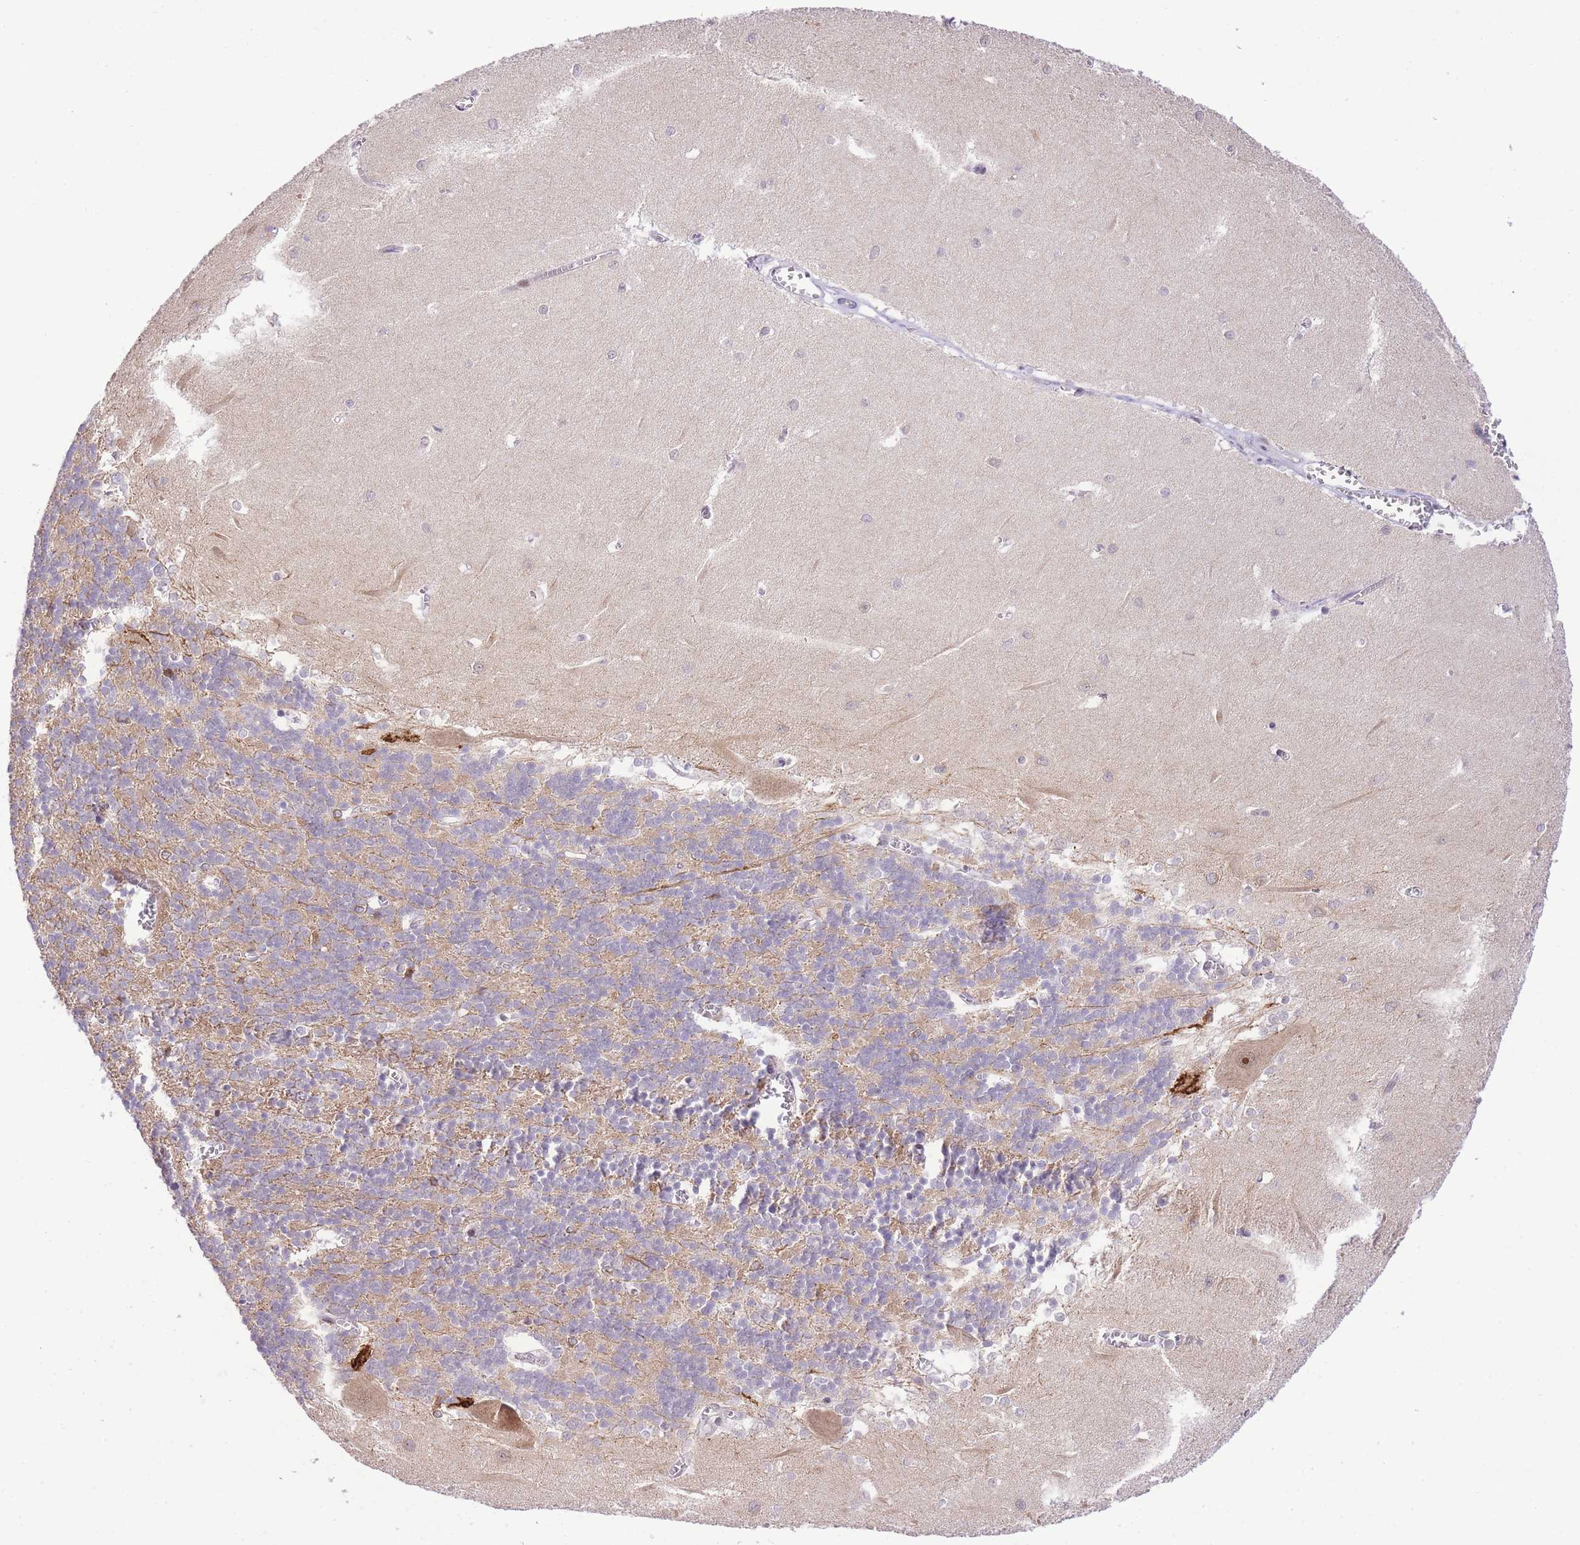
{"staining": {"intensity": "moderate", "quantity": "25%-75%", "location": "cytoplasmic/membranous"}, "tissue": "cerebellum", "cell_type": "Cells in granular layer", "image_type": "normal", "snomed": [{"axis": "morphology", "description": "Normal tissue, NOS"}, {"axis": "topography", "description": "Cerebellum"}], "caption": "The micrograph shows a brown stain indicating the presence of a protein in the cytoplasmic/membranous of cells in granular layer in cerebellum.", "gene": "STK39", "patient": {"sex": "male", "age": 37}}